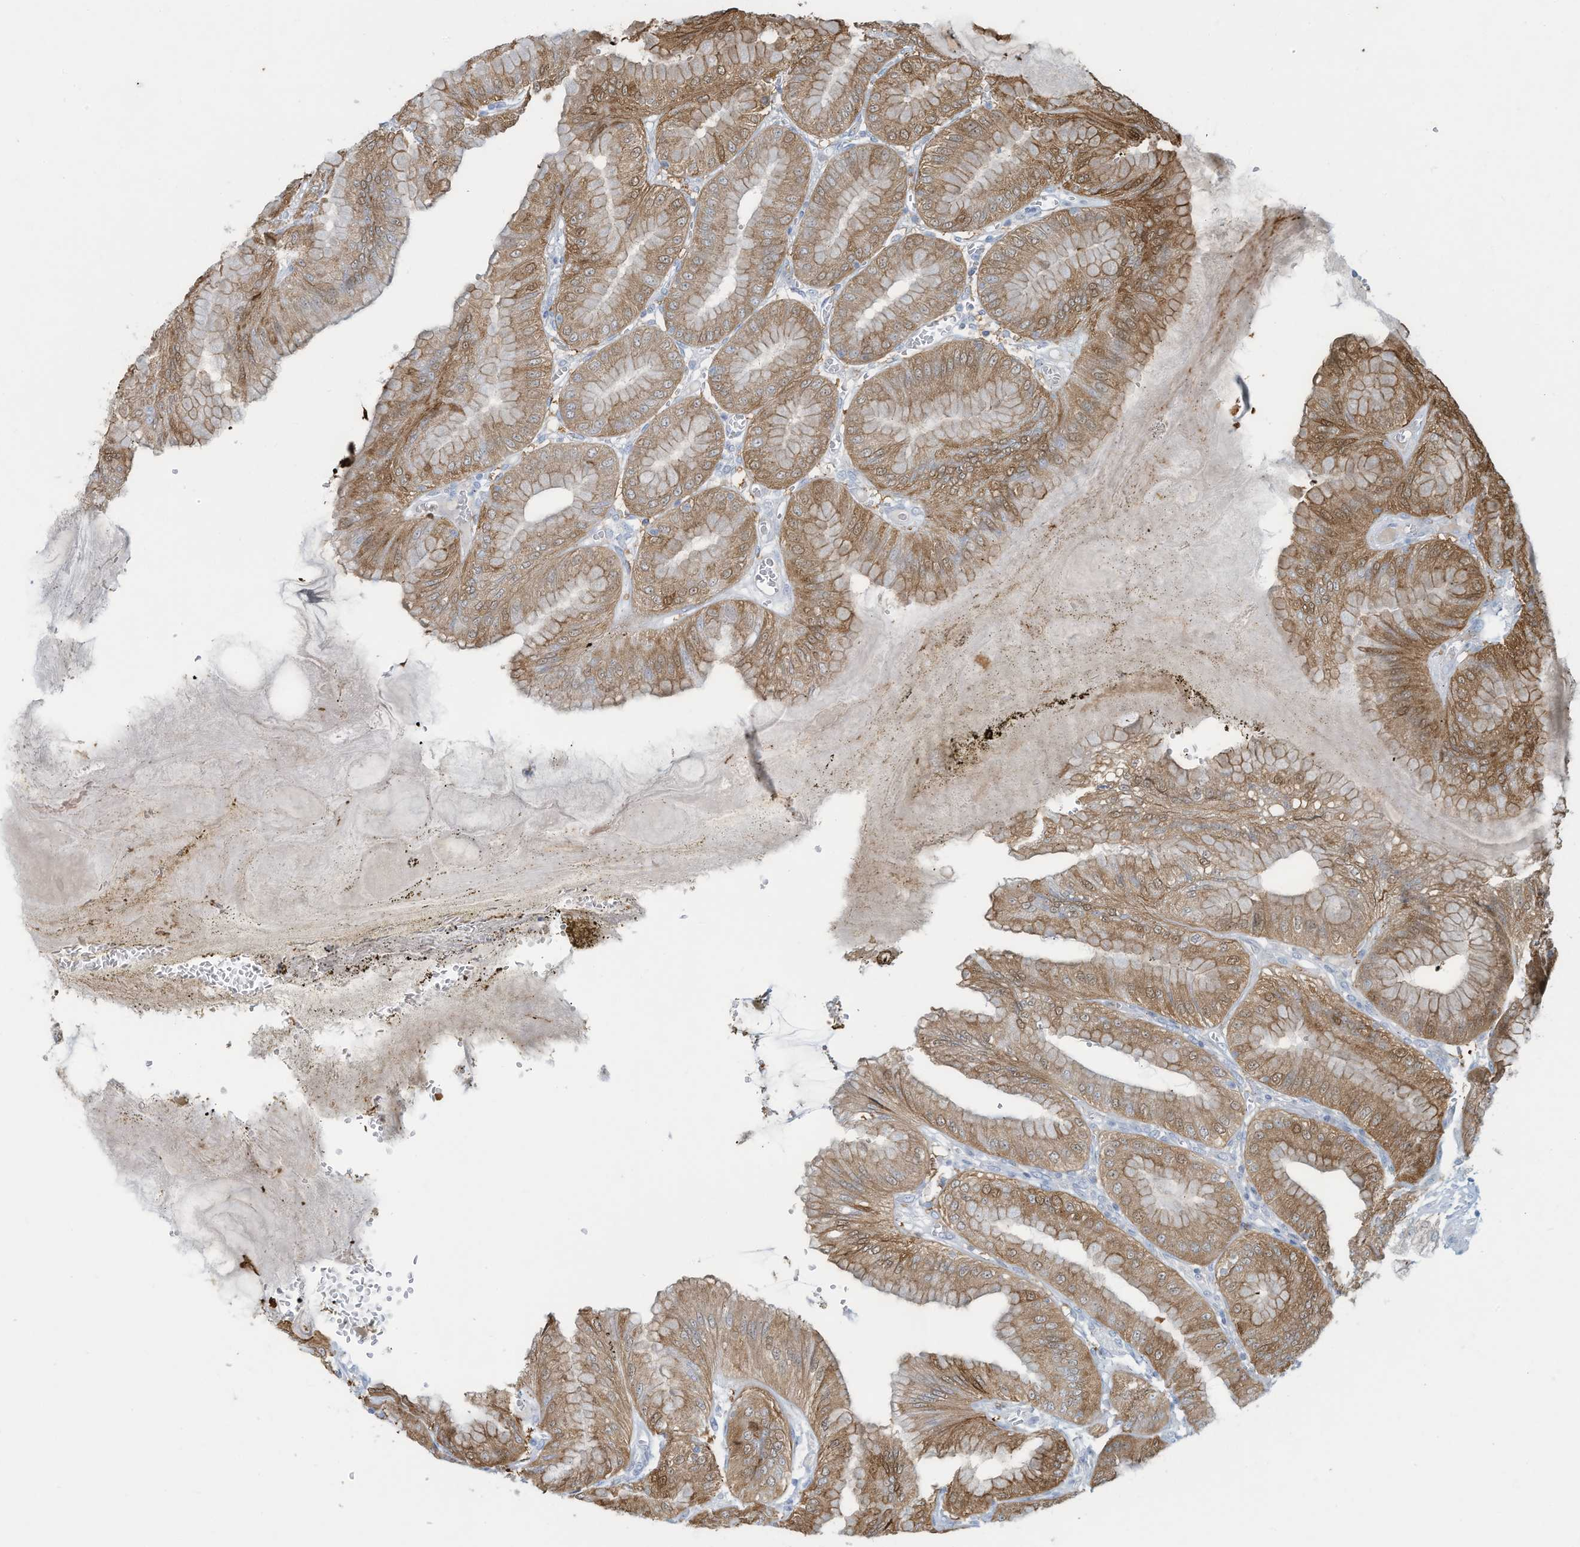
{"staining": {"intensity": "moderate", "quantity": ">75%", "location": "cytoplasmic/membranous,nuclear"}, "tissue": "stomach", "cell_type": "Glandular cells", "image_type": "normal", "snomed": [{"axis": "morphology", "description": "Normal tissue, NOS"}, {"axis": "topography", "description": "Stomach, lower"}], "caption": "A histopathology image showing moderate cytoplasmic/membranous,nuclear staining in about >75% of glandular cells in benign stomach, as visualized by brown immunohistochemical staining.", "gene": "ERI2", "patient": {"sex": "male", "age": 71}}